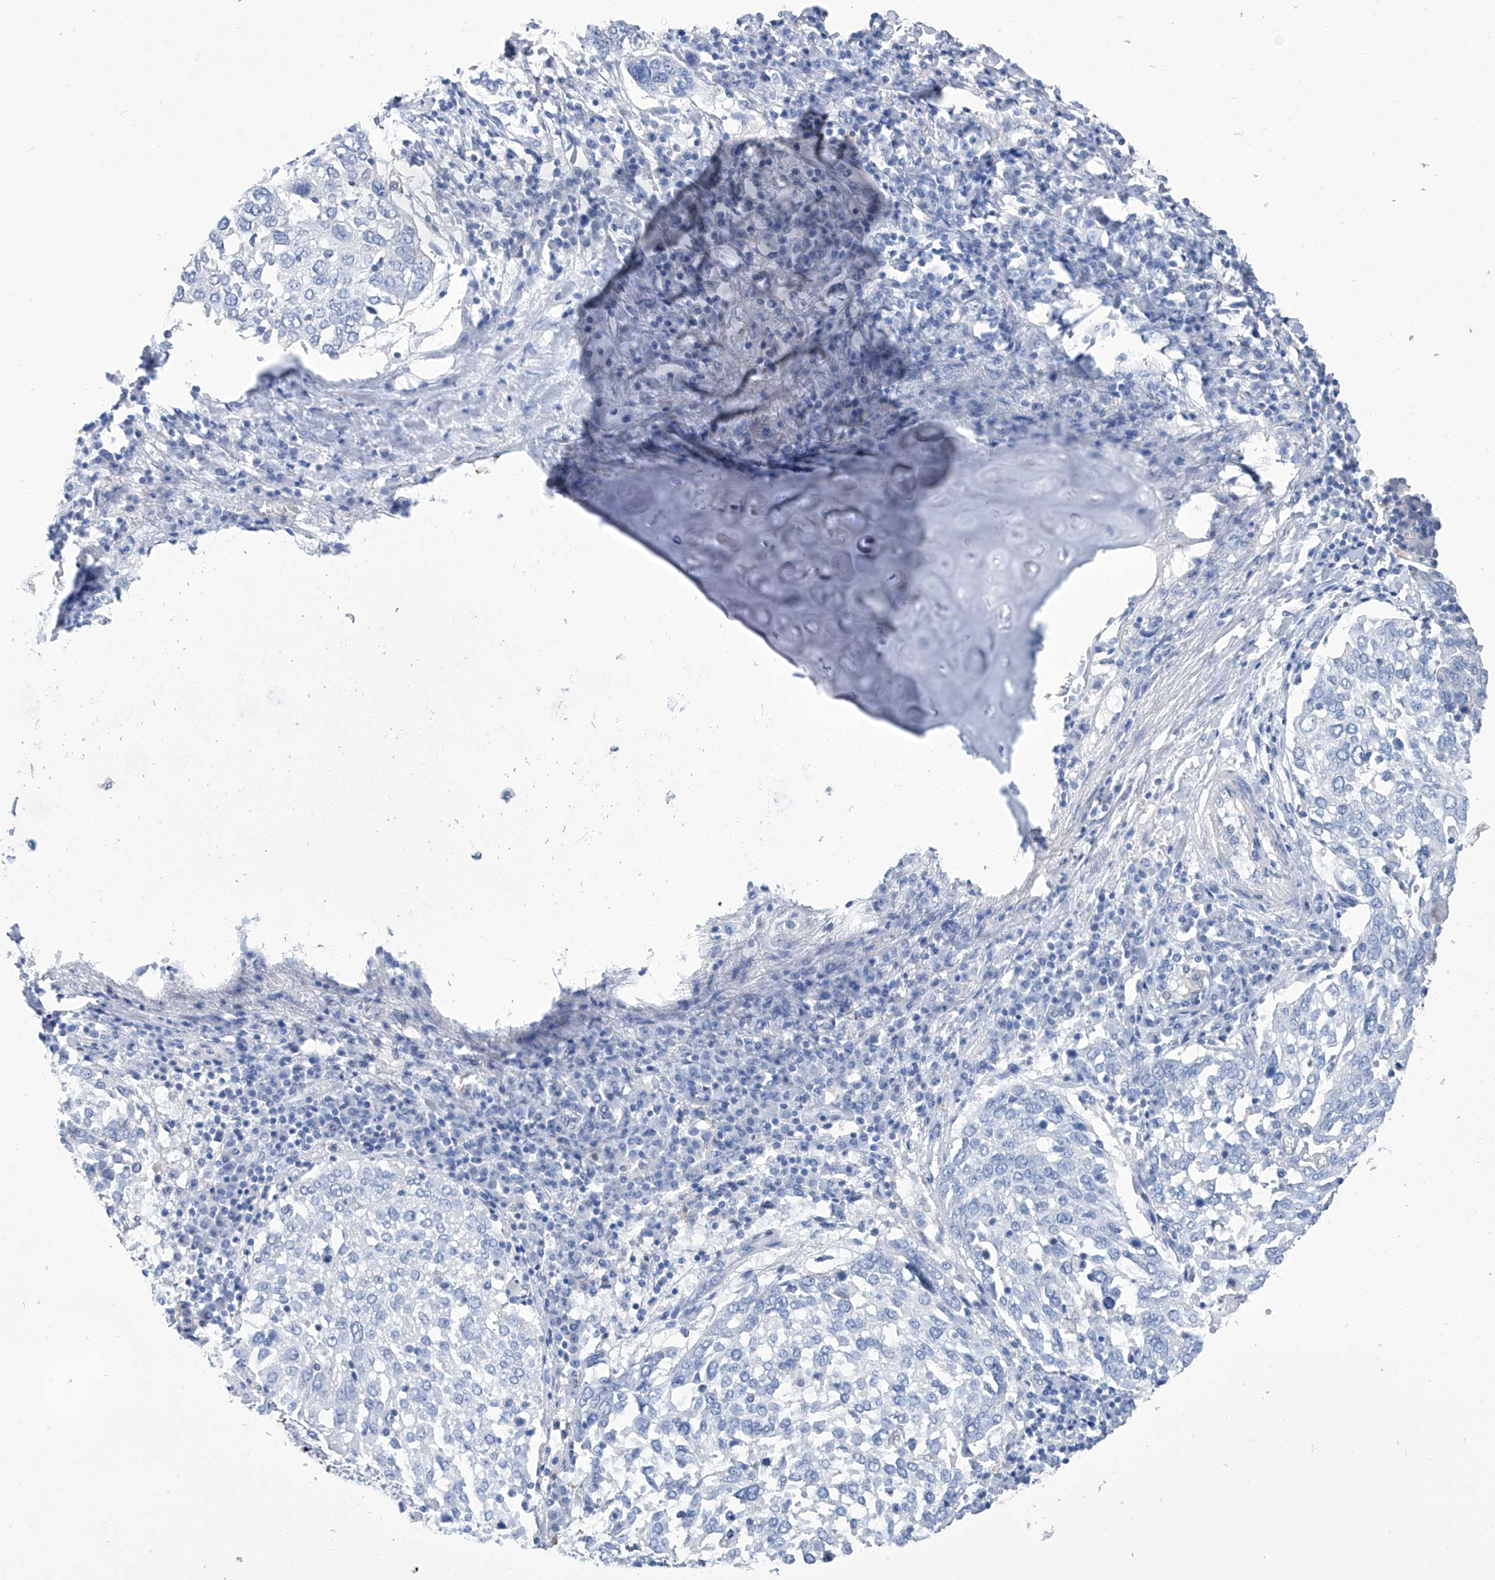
{"staining": {"intensity": "negative", "quantity": "none", "location": "none"}, "tissue": "lung cancer", "cell_type": "Tumor cells", "image_type": "cancer", "snomed": [{"axis": "morphology", "description": "Squamous cell carcinoma, NOS"}, {"axis": "topography", "description": "Lung"}], "caption": "There is no significant expression in tumor cells of lung cancer. Nuclei are stained in blue.", "gene": "SMS", "patient": {"sex": "male", "age": 65}}